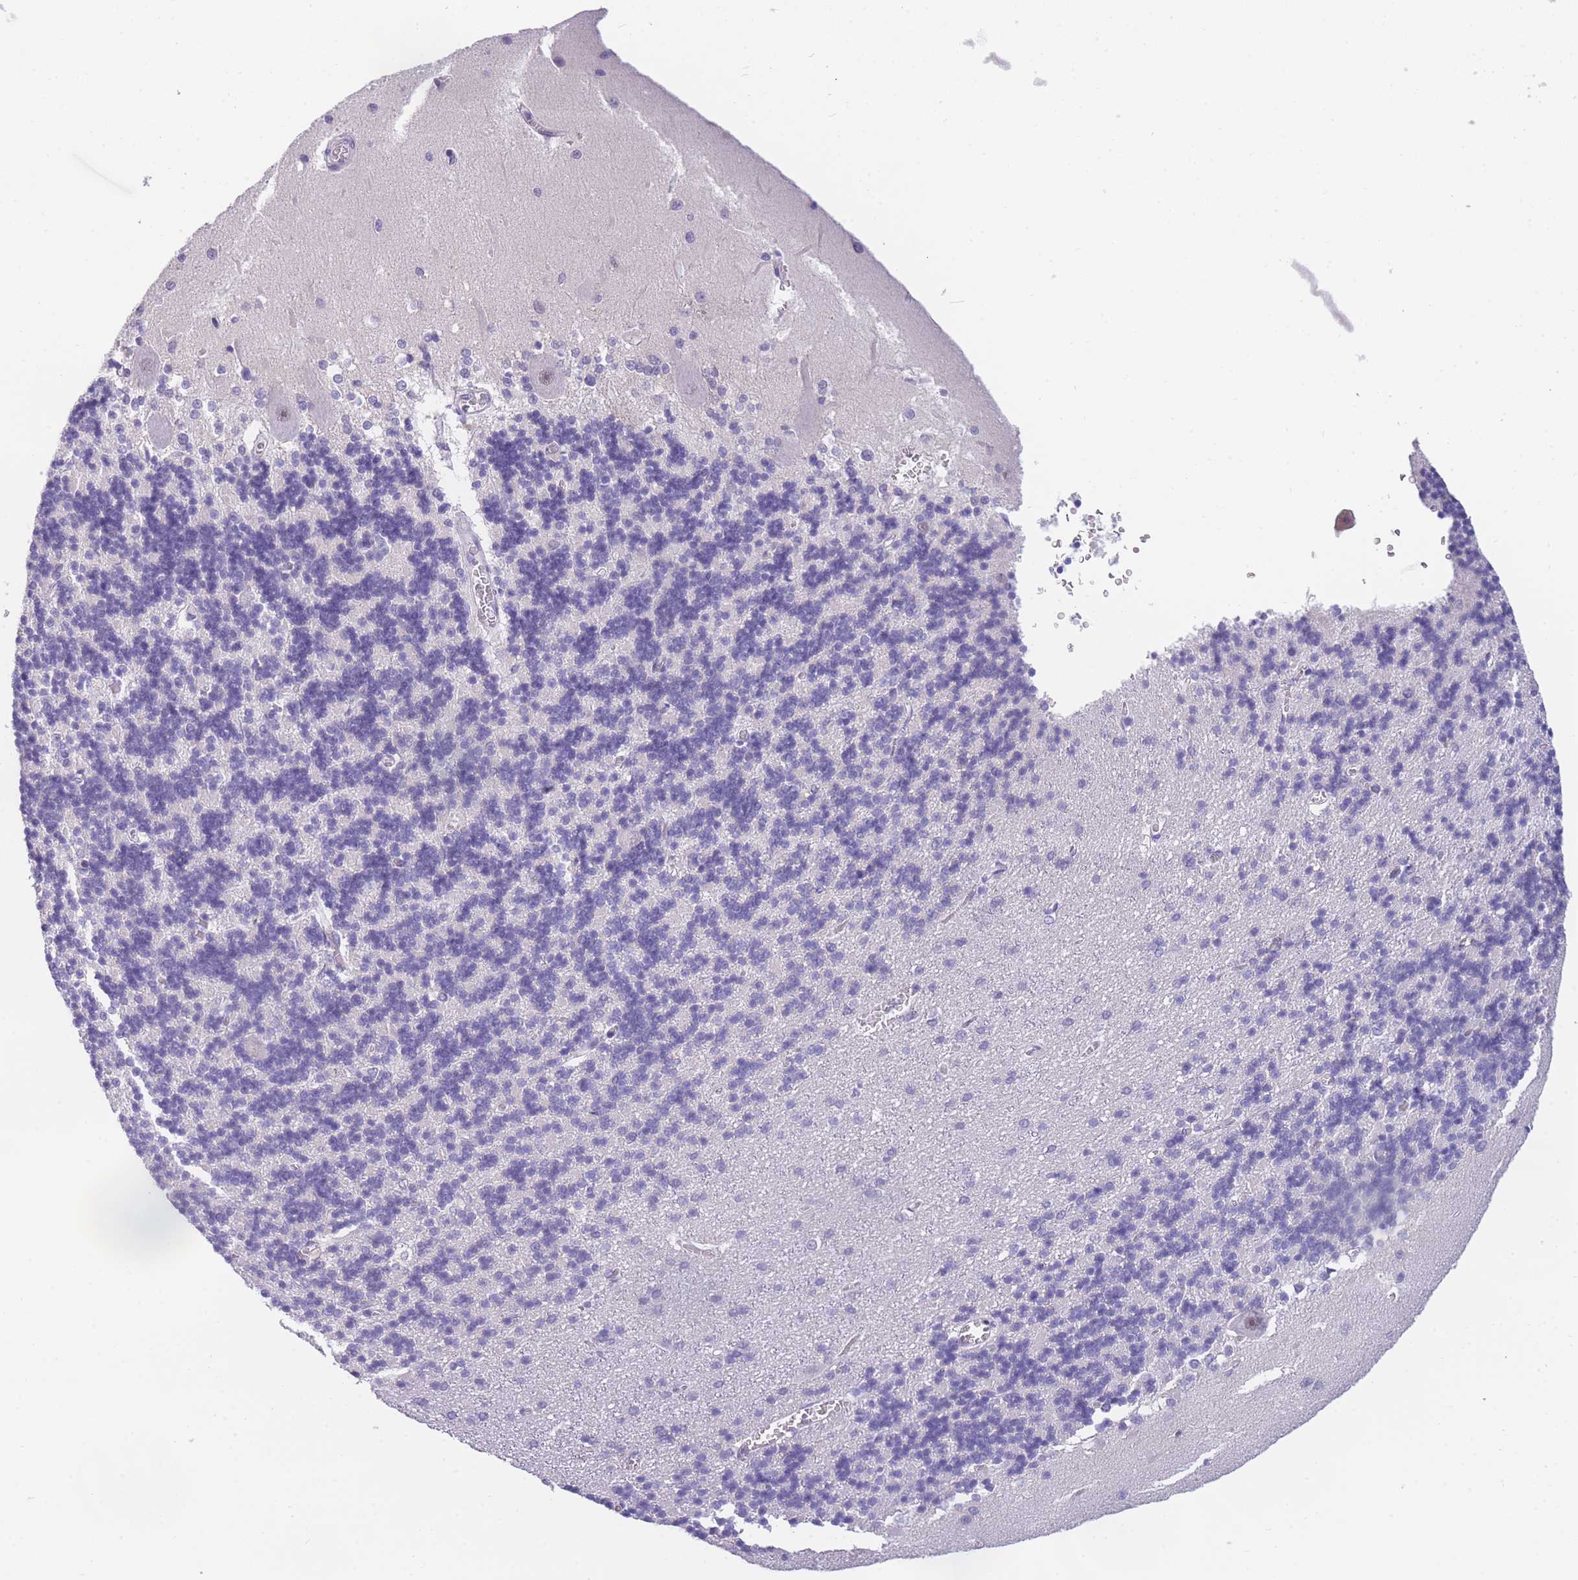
{"staining": {"intensity": "negative", "quantity": "none", "location": "none"}, "tissue": "cerebellum", "cell_type": "Cells in granular layer", "image_type": "normal", "snomed": [{"axis": "morphology", "description": "Normal tissue, NOS"}, {"axis": "topography", "description": "Cerebellum"}], "caption": "Cells in granular layer are negative for brown protein staining in normal cerebellum. (Brightfield microscopy of DAB (3,3'-diaminobenzidine) immunohistochemistry (IHC) at high magnification).", "gene": "DDX49", "patient": {"sex": "male", "age": 37}}